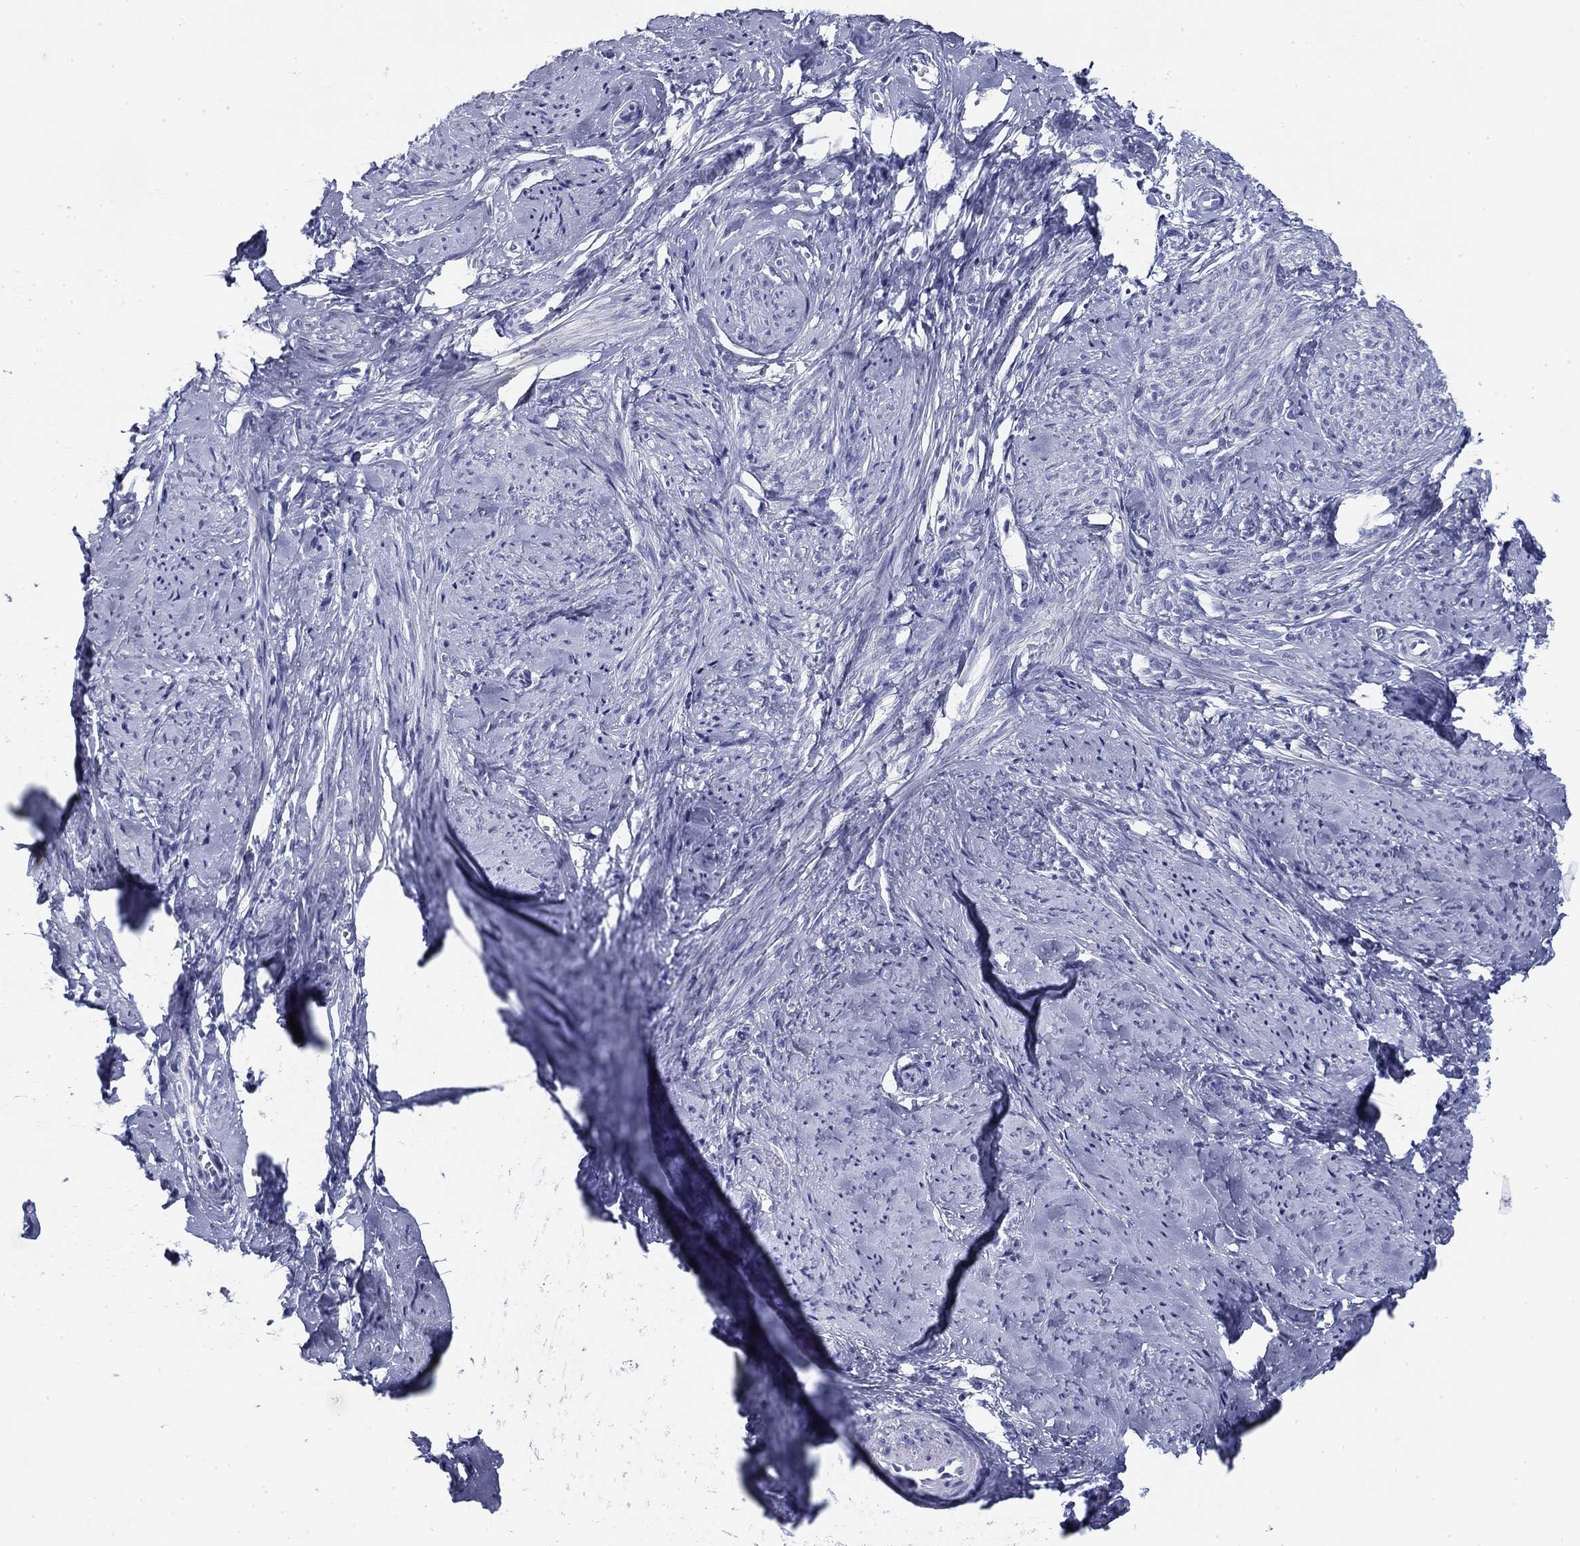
{"staining": {"intensity": "negative", "quantity": "none", "location": "none"}, "tissue": "smooth muscle", "cell_type": "Smooth muscle cells", "image_type": "normal", "snomed": [{"axis": "morphology", "description": "Normal tissue, NOS"}, {"axis": "topography", "description": "Smooth muscle"}], "caption": "High magnification brightfield microscopy of benign smooth muscle stained with DAB (3,3'-diaminobenzidine) (brown) and counterstained with hematoxylin (blue): smooth muscle cells show no significant staining. The staining was performed using DAB (3,3'-diaminobenzidine) to visualize the protein expression in brown, while the nuclei were stained in blue with hematoxylin (Magnification: 20x).", "gene": "CD79B", "patient": {"sex": "female", "age": 48}}